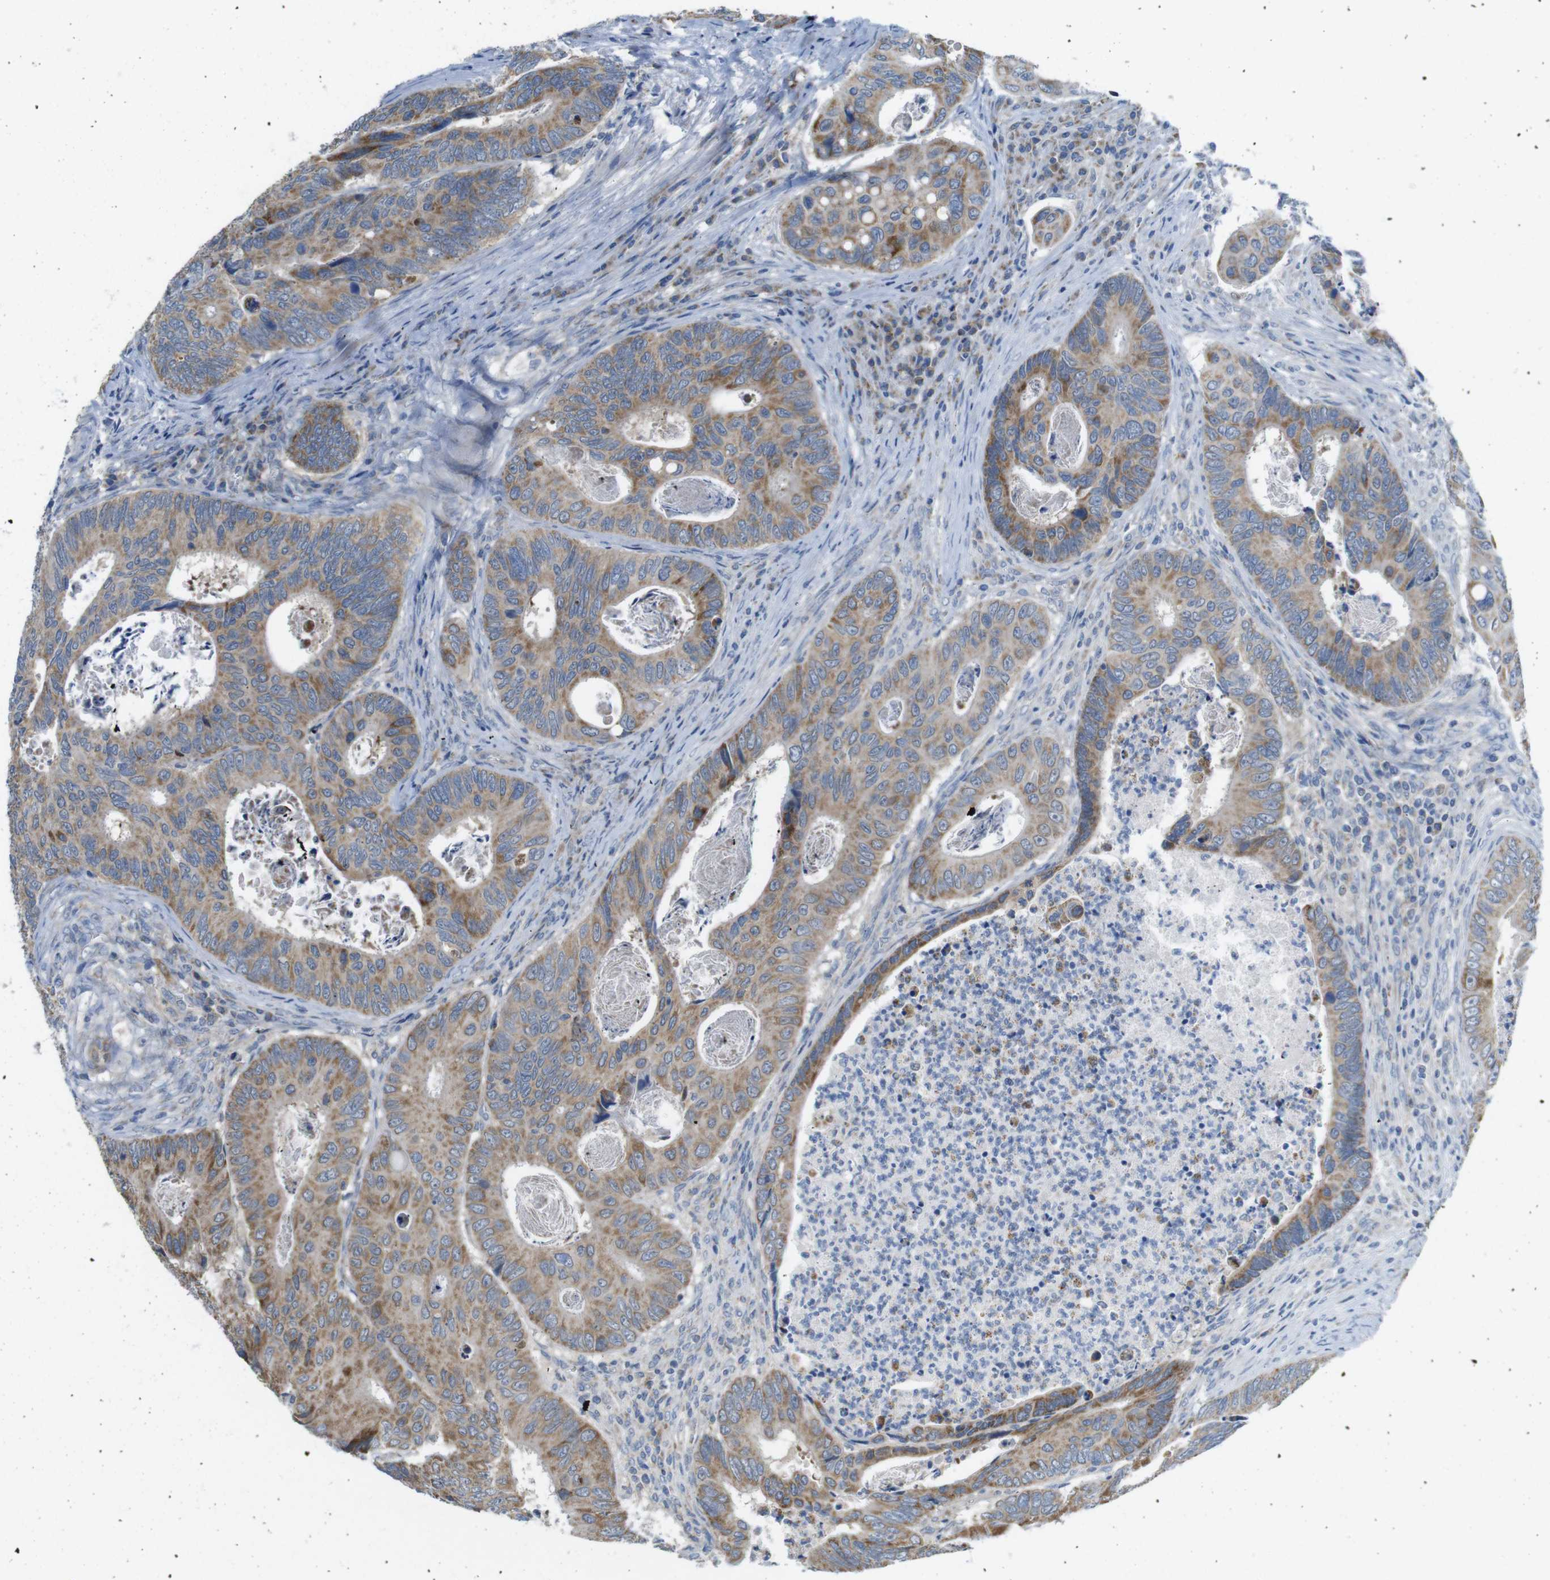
{"staining": {"intensity": "moderate", "quantity": ">75%", "location": "cytoplasmic/membranous"}, "tissue": "colorectal cancer", "cell_type": "Tumor cells", "image_type": "cancer", "snomed": [{"axis": "morphology", "description": "Inflammation, NOS"}, {"axis": "morphology", "description": "Adenocarcinoma, NOS"}, {"axis": "topography", "description": "Colon"}], "caption": "Protein staining displays moderate cytoplasmic/membranous staining in about >75% of tumor cells in adenocarcinoma (colorectal).", "gene": "MARCHF1", "patient": {"sex": "male", "age": 72}}